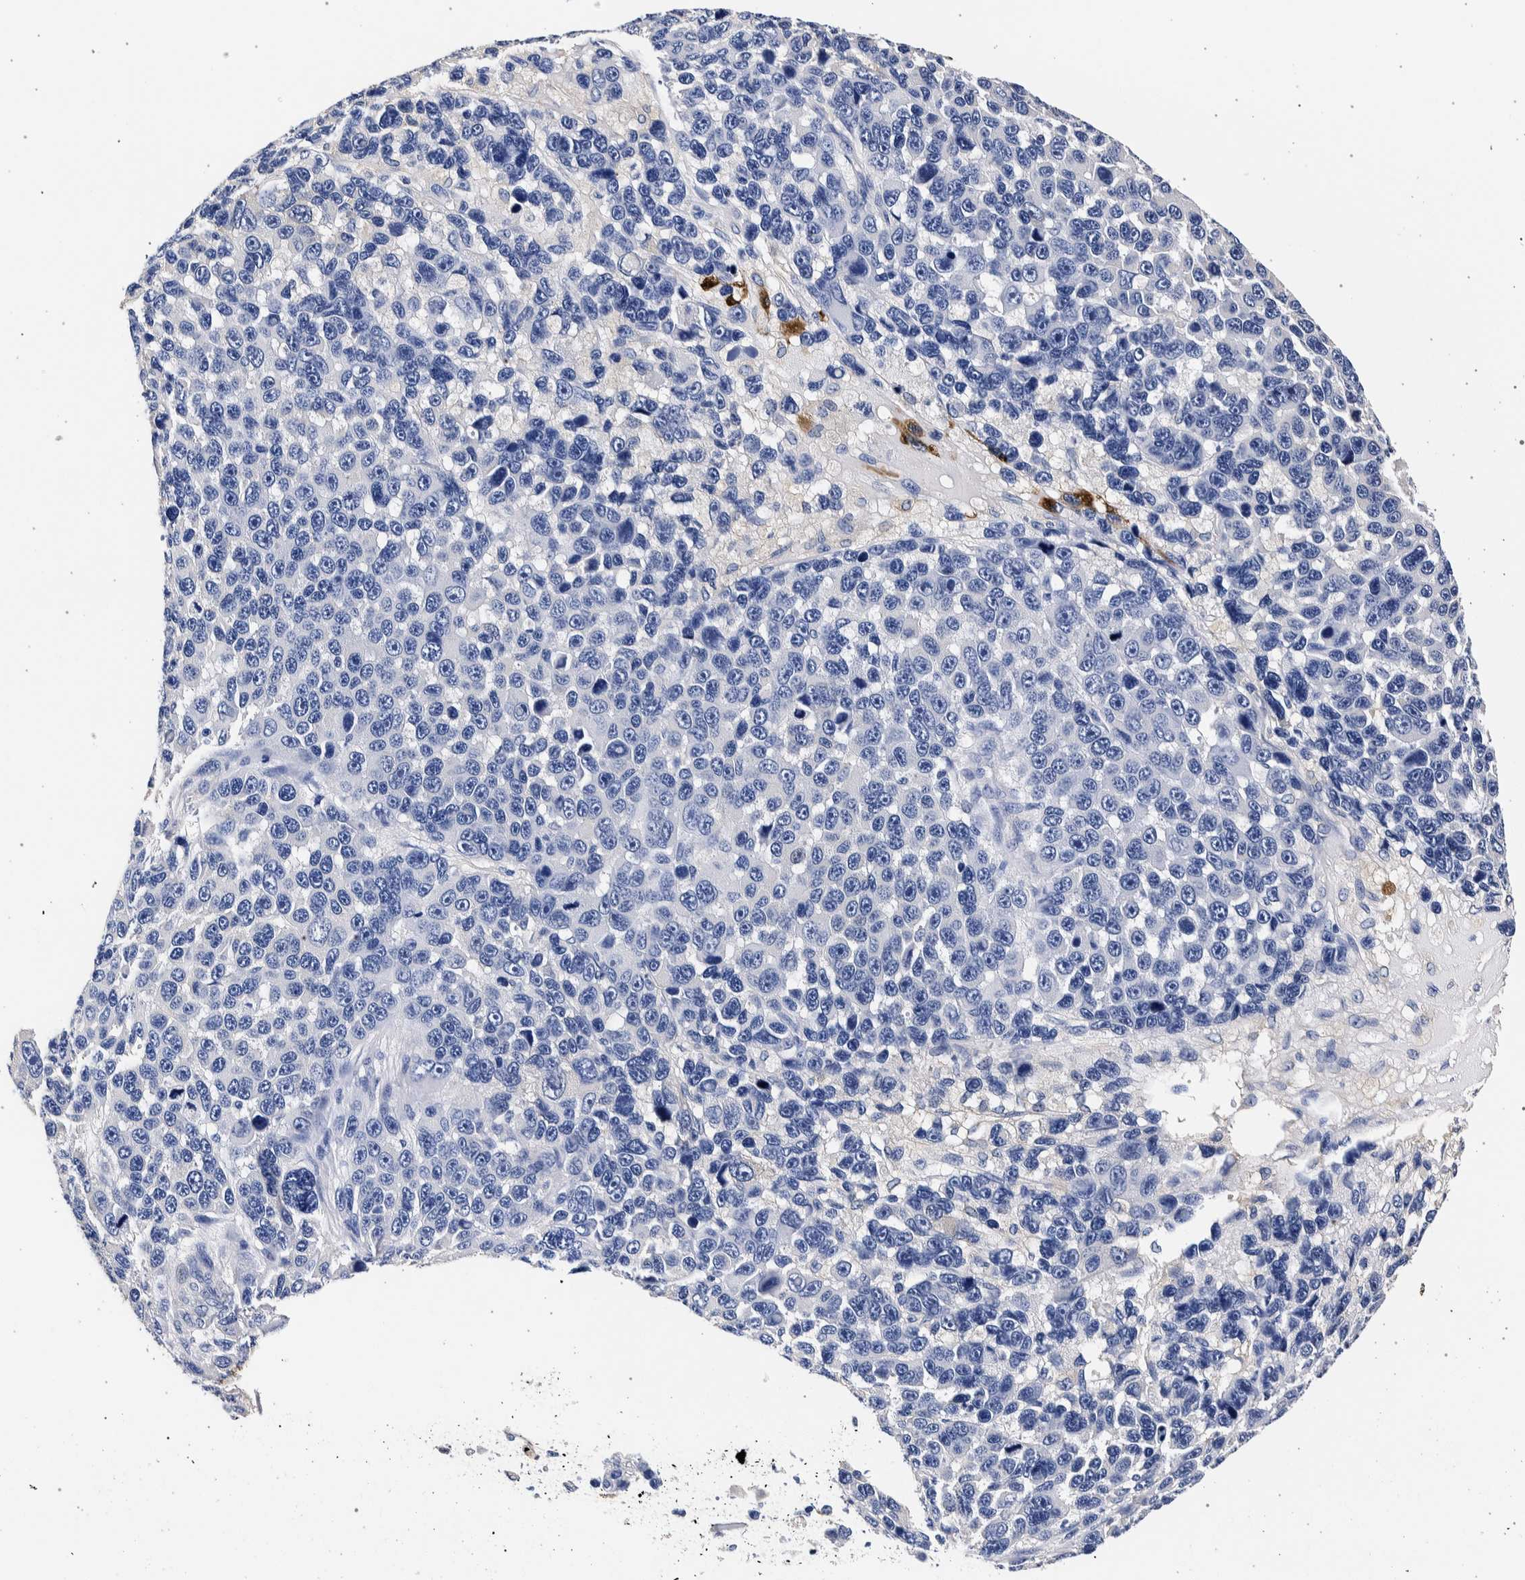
{"staining": {"intensity": "negative", "quantity": "none", "location": "none"}, "tissue": "melanoma", "cell_type": "Tumor cells", "image_type": "cancer", "snomed": [{"axis": "morphology", "description": "Malignant melanoma, NOS"}, {"axis": "topography", "description": "Skin"}], "caption": "Immunohistochemistry of human malignant melanoma reveals no expression in tumor cells.", "gene": "NIBAN2", "patient": {"sex": "male", "age": 53}}